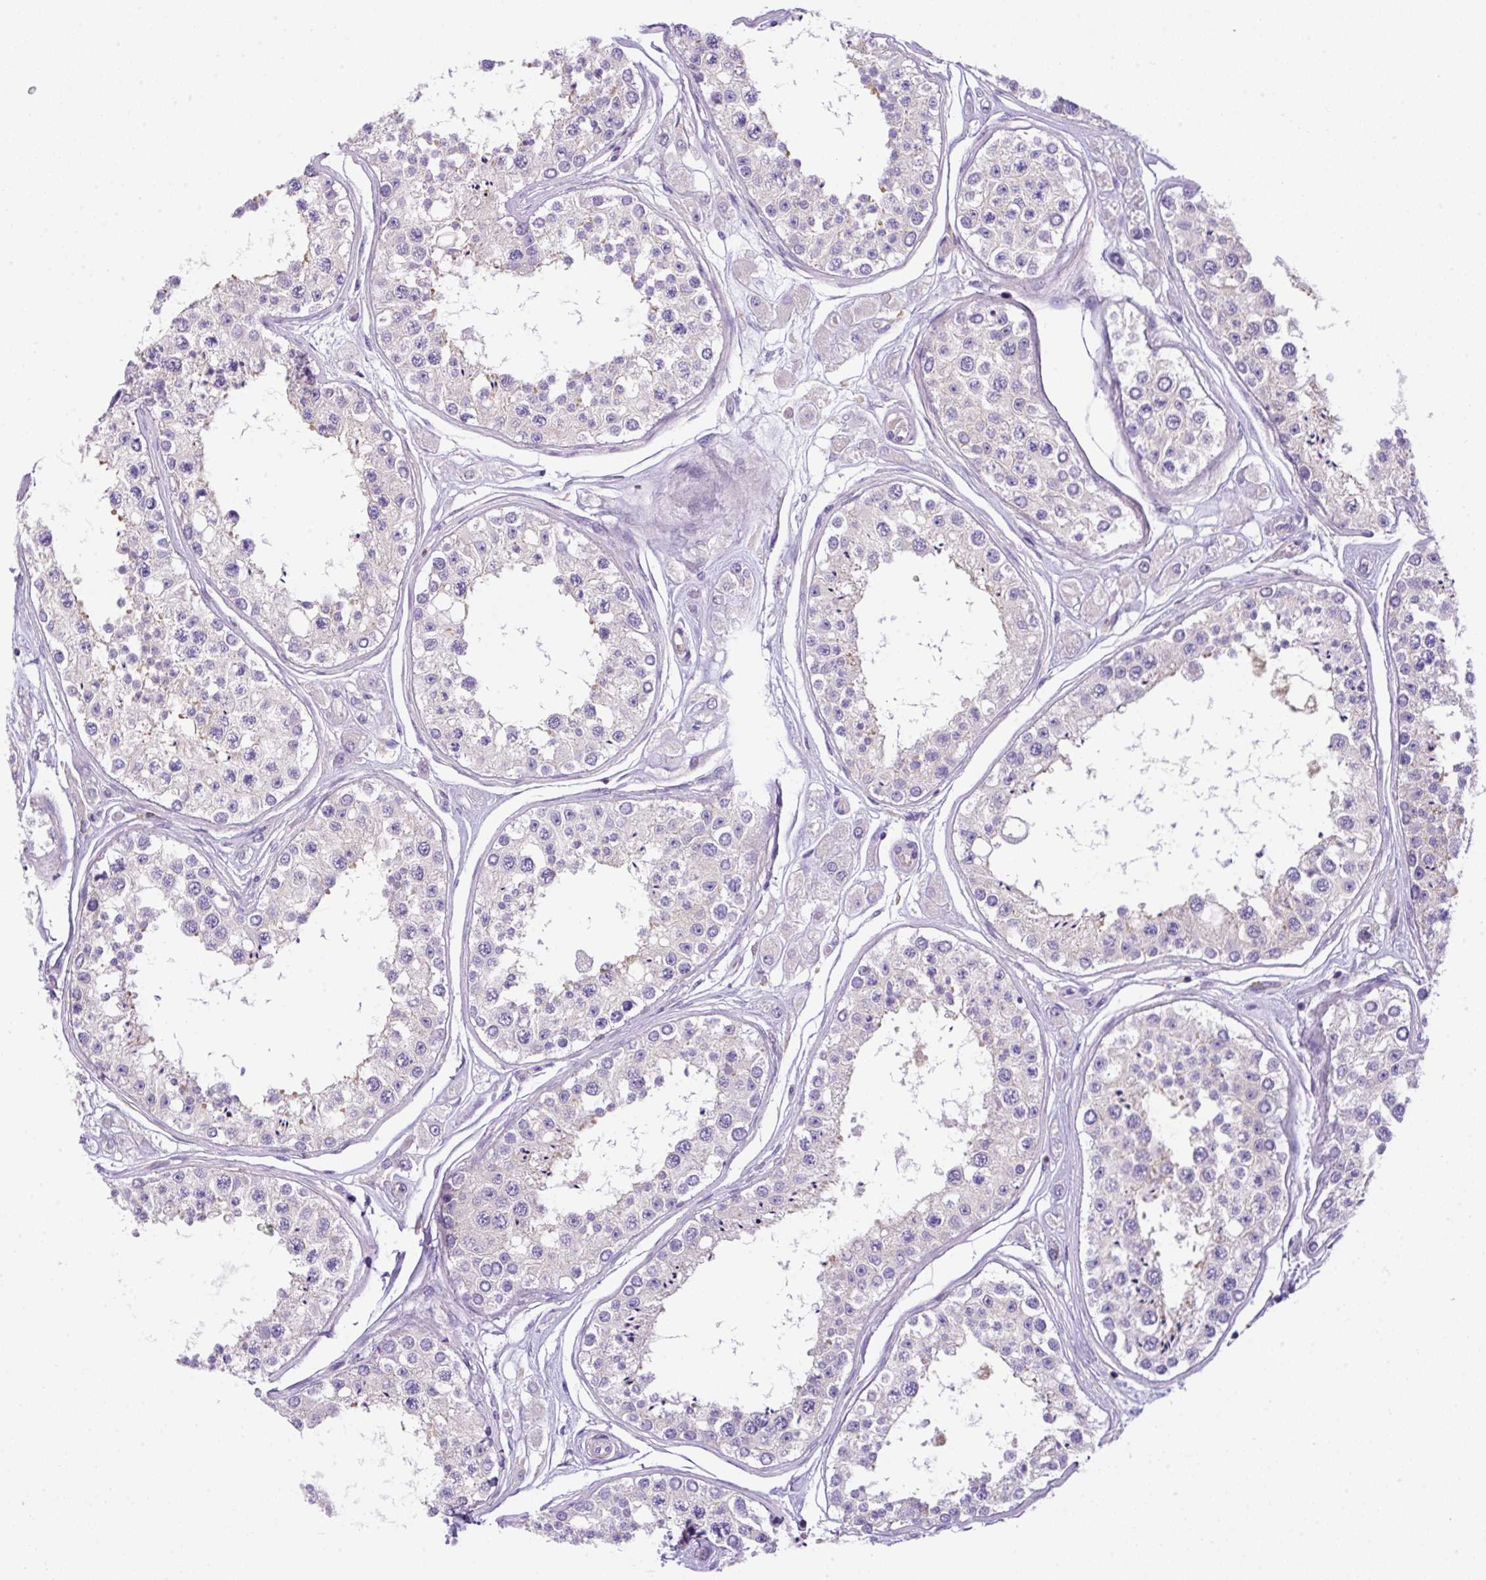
{"staining": {"intensity": "negative", "quantity": "none", "location": "none"}, "tissue": "testis", "cell_type": "Cells in seminiferous ducts", "image_type": "normal", "snomed": [{"axis": "morphology", "description": "Normal tissue, NOS"}, {"axis": "topography", "description": "Testis"}], "caption": "The image shows no significant expression in cells in seminiferous ducts of testis.", "gene": "NPTN", "patient": {"sex": "male", "age": 25}}